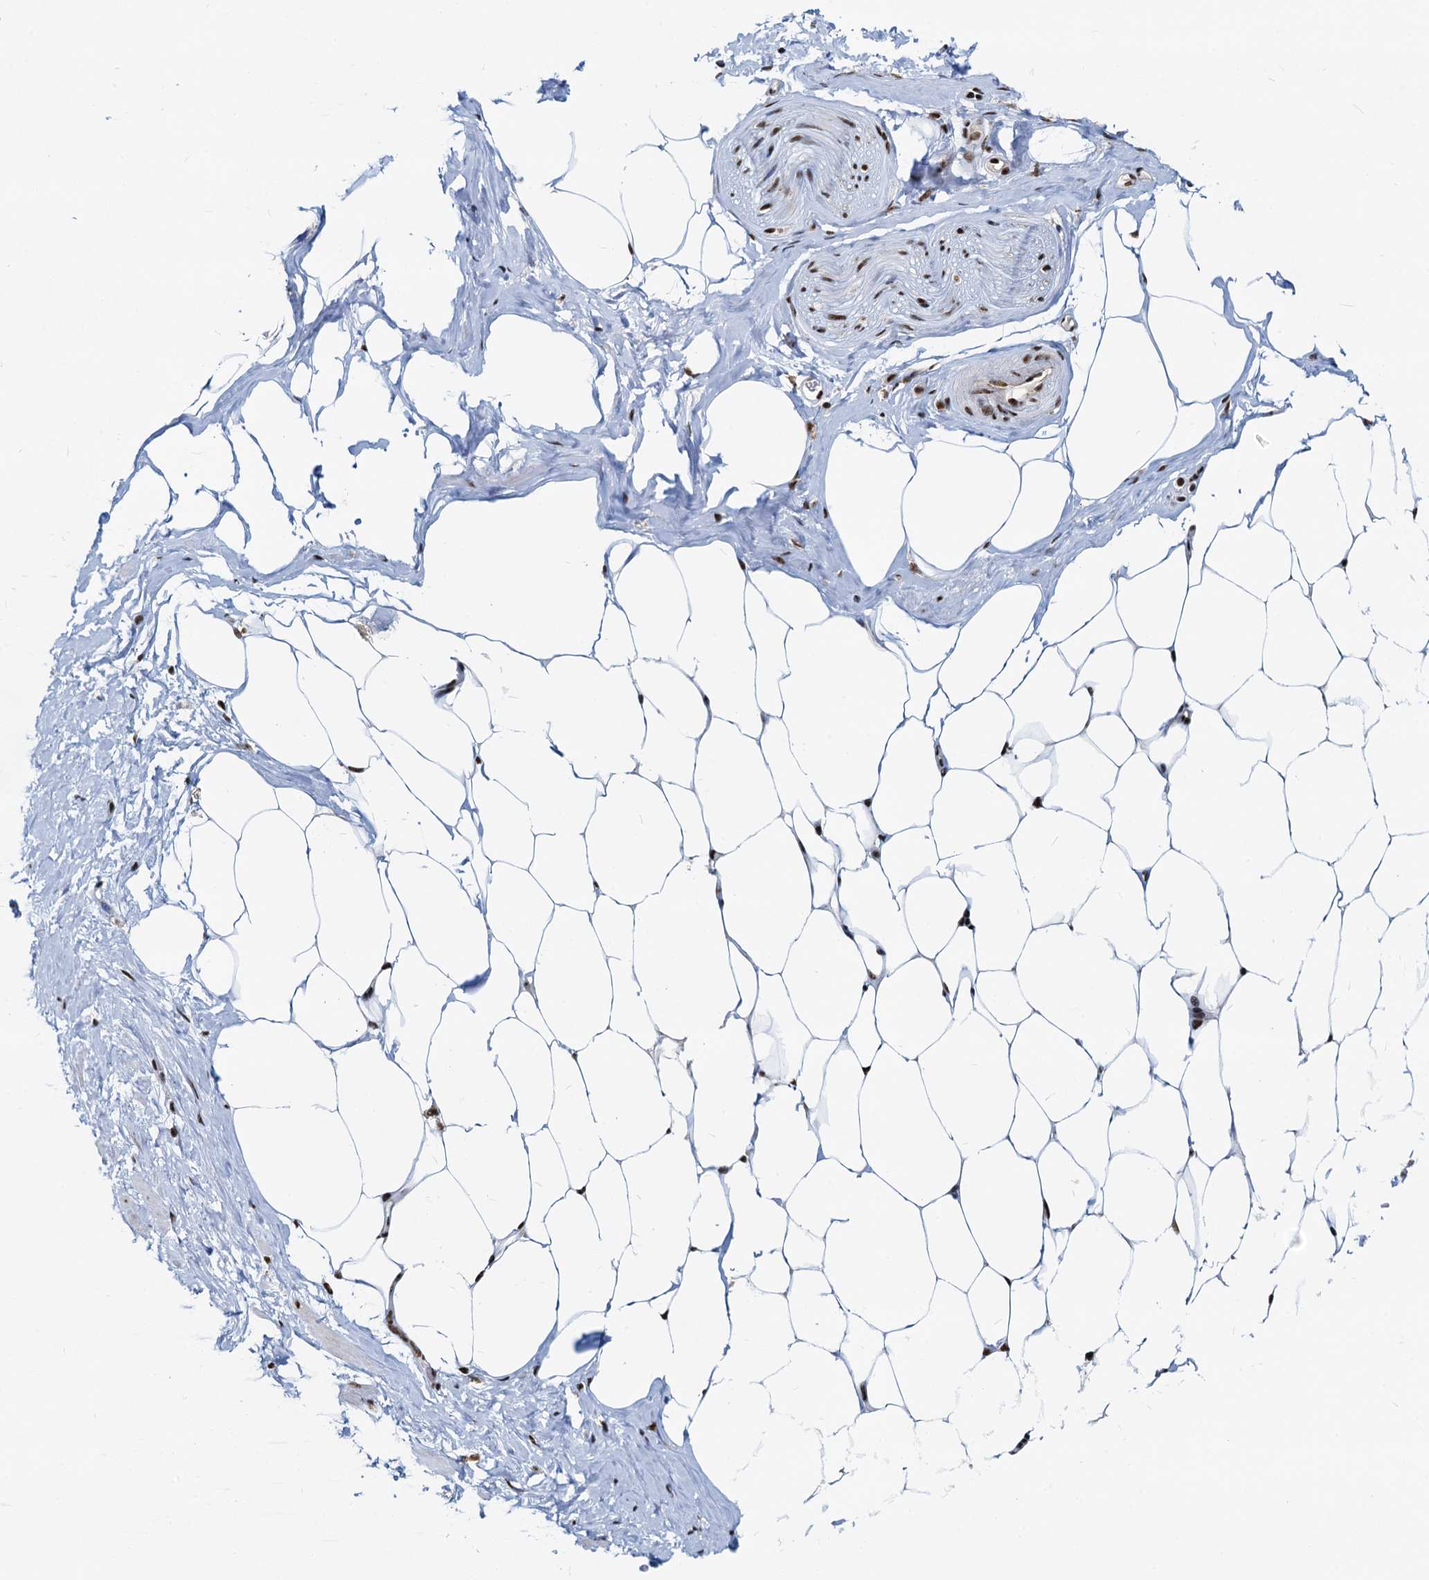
{"staining": {"intensity": "moderate", "quantity": ">75%", "location": "nuclear"}, "tissue": "adipose tissue", "cell_type": "Adipocytes", "image_type": "normal", "snomed": [{"axis": "morphology", "description": "Normal tissue, NOS"}, {"axis": "morphology", "description": "Adenocarcinoma, Low grade"}, {"axis": "topography", "description": "Prostate"}, {"axis": "topography", "description": "Peripheral nerve tissue"}], "caption": "Brown immunohistochemical staining in benign adipose tissue demonstrates moderate nuclear expression in approximately >75% of adipocytes. The staining was performed using DAB (3,3'-diaminobenzidine) to visualize the protein expression in brown, while the nuclei were stained in blue with hematoxylin (Magnification: 20x).", "gene": "RBM26", "patient": {"sex": "male", "age": 63}}